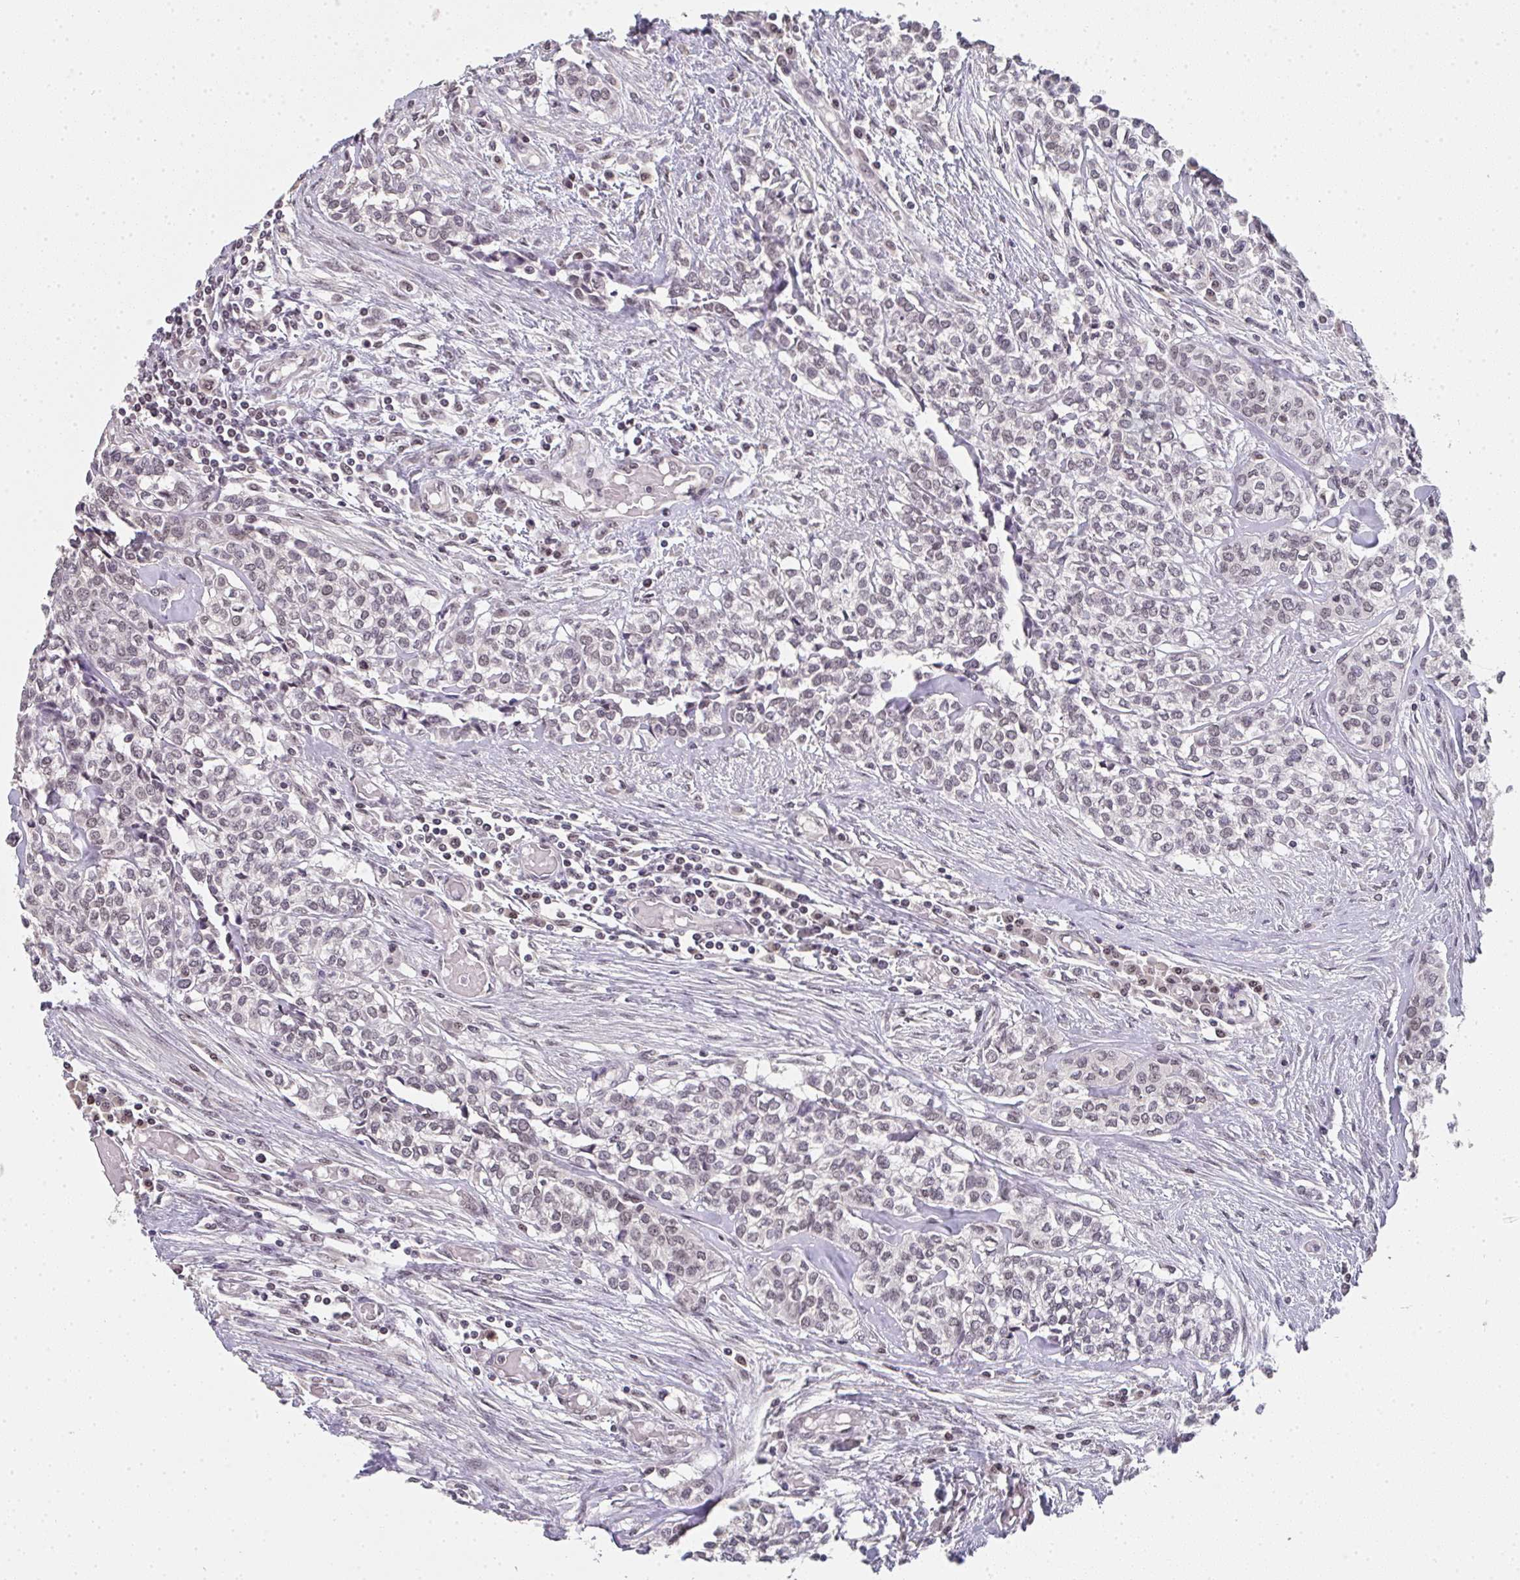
{"staining": {"intensity": "weak", "quantity": "25%-75%", "location": "nuclear"}, "tissue": "head and neck cancer", "cell_type": "Tumor cells", "image_type": "cancer", "snomed": [{"axis": "morphology", "description": "Adenocarcinoma, NOS"}, {"axis": "topography", "description": "Head-Neck"}], "caption": "Immunohistochemical staining of human head and neck cancer displays low levels of weak nuclear protein positivity in about 25%-75% of tumor cells.", "gene": "DKC1", "patient": {"sex": "male", "age": 81}}